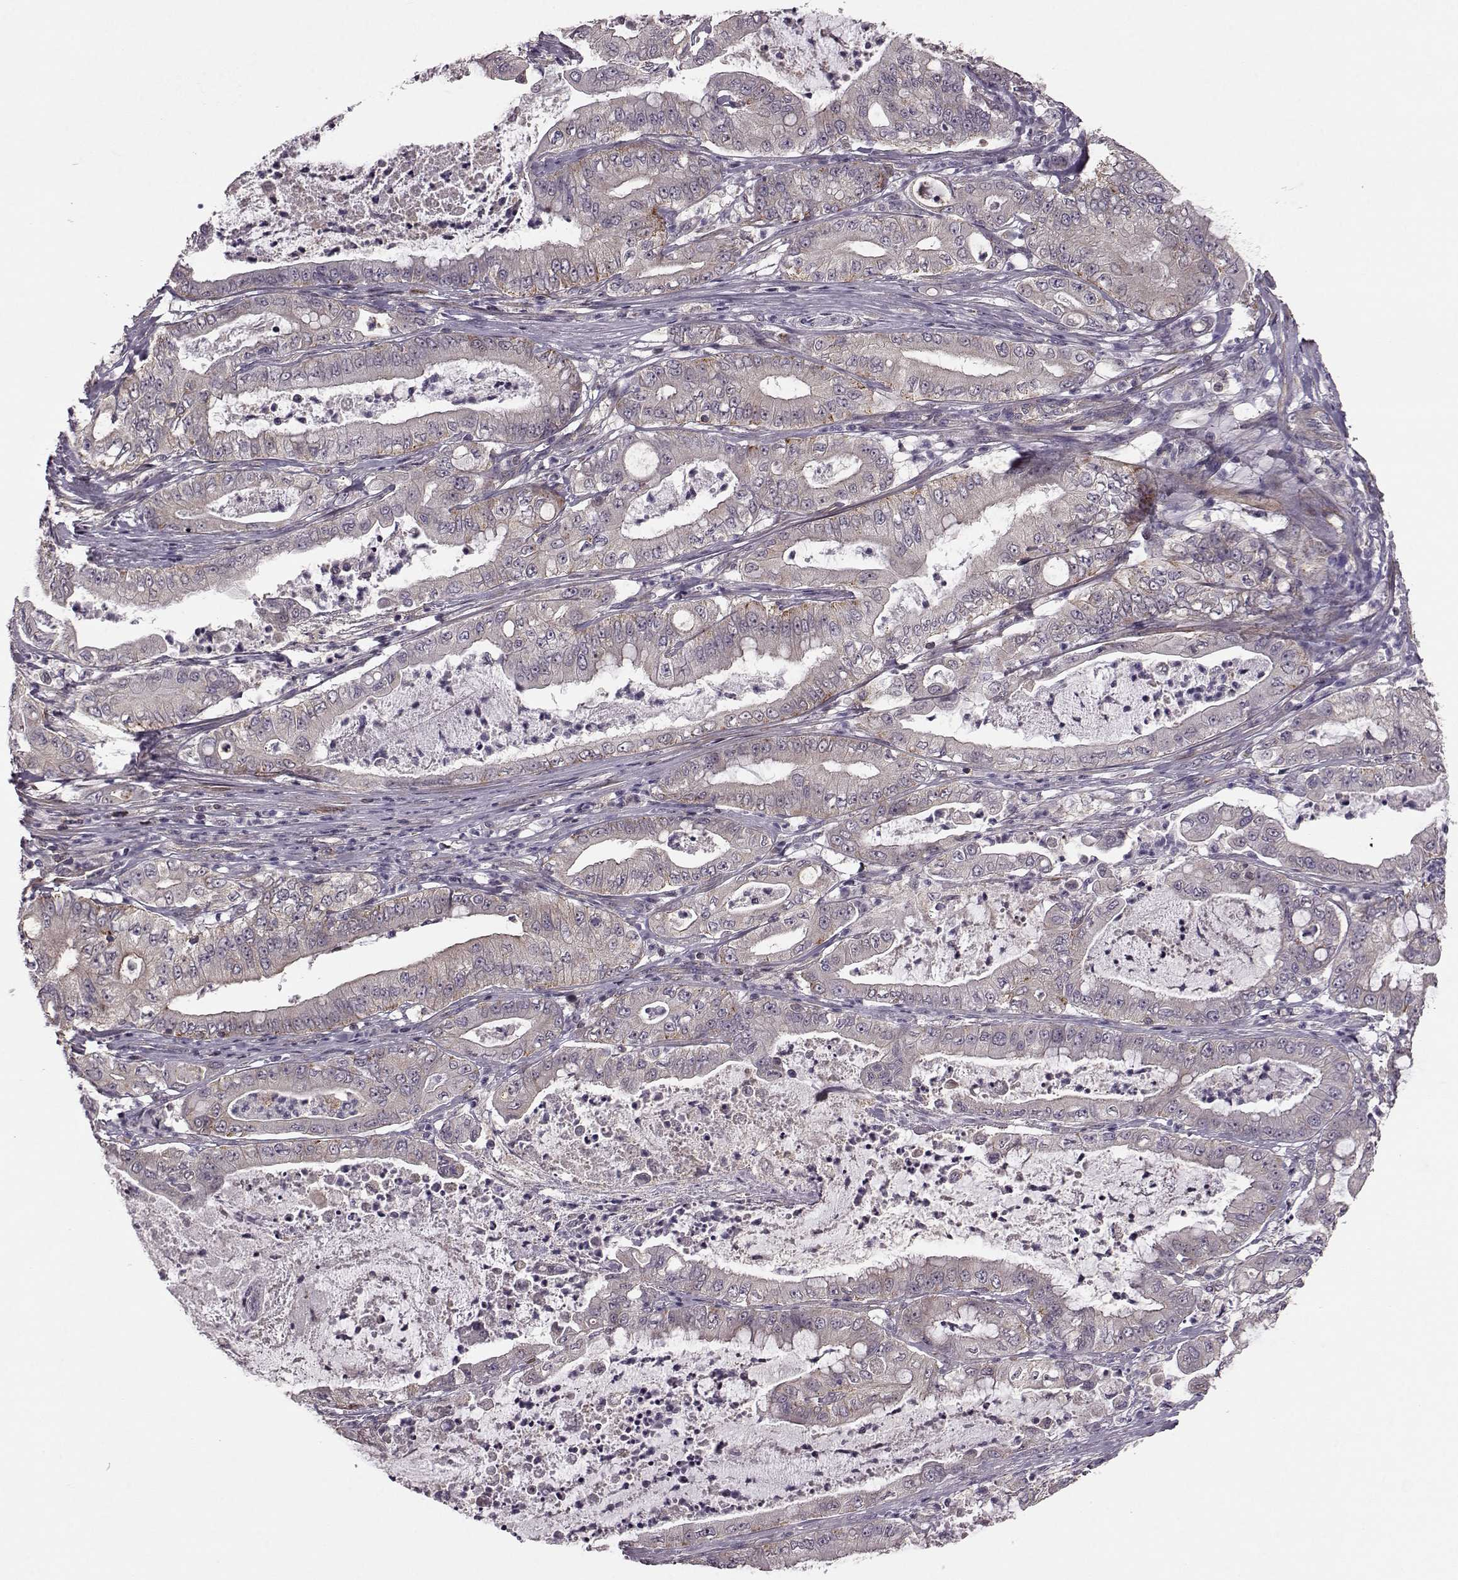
{"staining": {"intensity": "moderate", "quantity": "25%-75%", "location": "cytoplasmic/membranous"}, "tissue": "pancreatic cancer", "cell_type": "Tumor cells", "image_type": "cancer", "snomed": [{"axis": "morphology", "description": "Adenocarcinoma, NOS"}, {"axis": "topography", "description": "Pancreas"}], "caption": "Pancreatic cancer was stained to show a protein in brown. There is medium levels of moderate cytoplasmic/membranous positivity in approximately 25%-75% of tumor cells.", "gene": "FNIP2", "patient": {"sex": "male", "age": 71}}